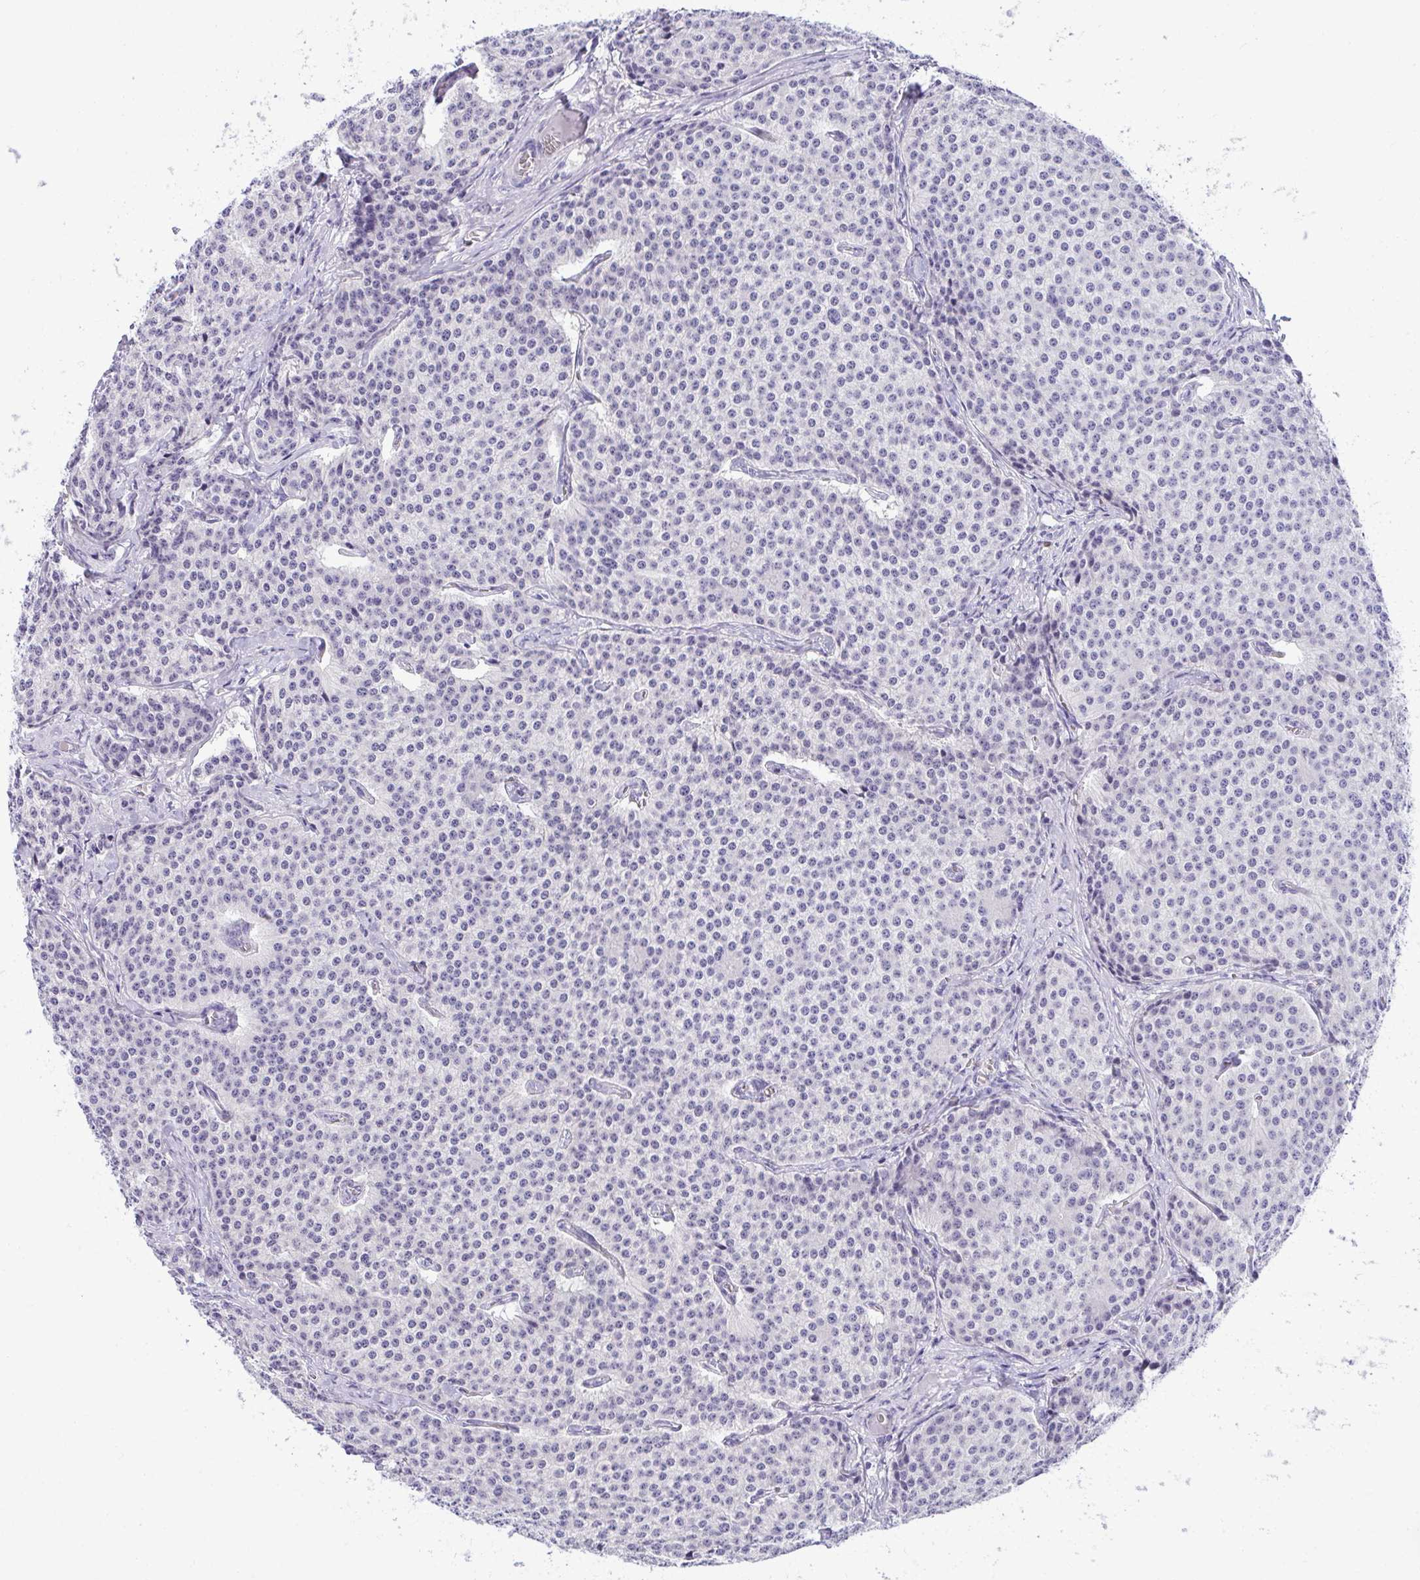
{"staining": {"intensity": "negative", "quantity": "none", "location": "none"}, "tissue": "carcinoid", "cell_type": "Tumor cells", "image_type": "cancer", "snomed": [{"axis": "morphology", "description": "Carcinoid, malignant, NOS"}, {"axis": "topography", "description": "Small intestine"}], "caption": "There is no significant expression in tumor cells of malignant carcinoid. Brightfield microscopy of immunohistochemistry (IHC) stained with DAB (brown) and hematoxylin (blue), captured at high magnification.", "gene": "PGM2L1", "patient": {"sex": "female", "age": 64}}